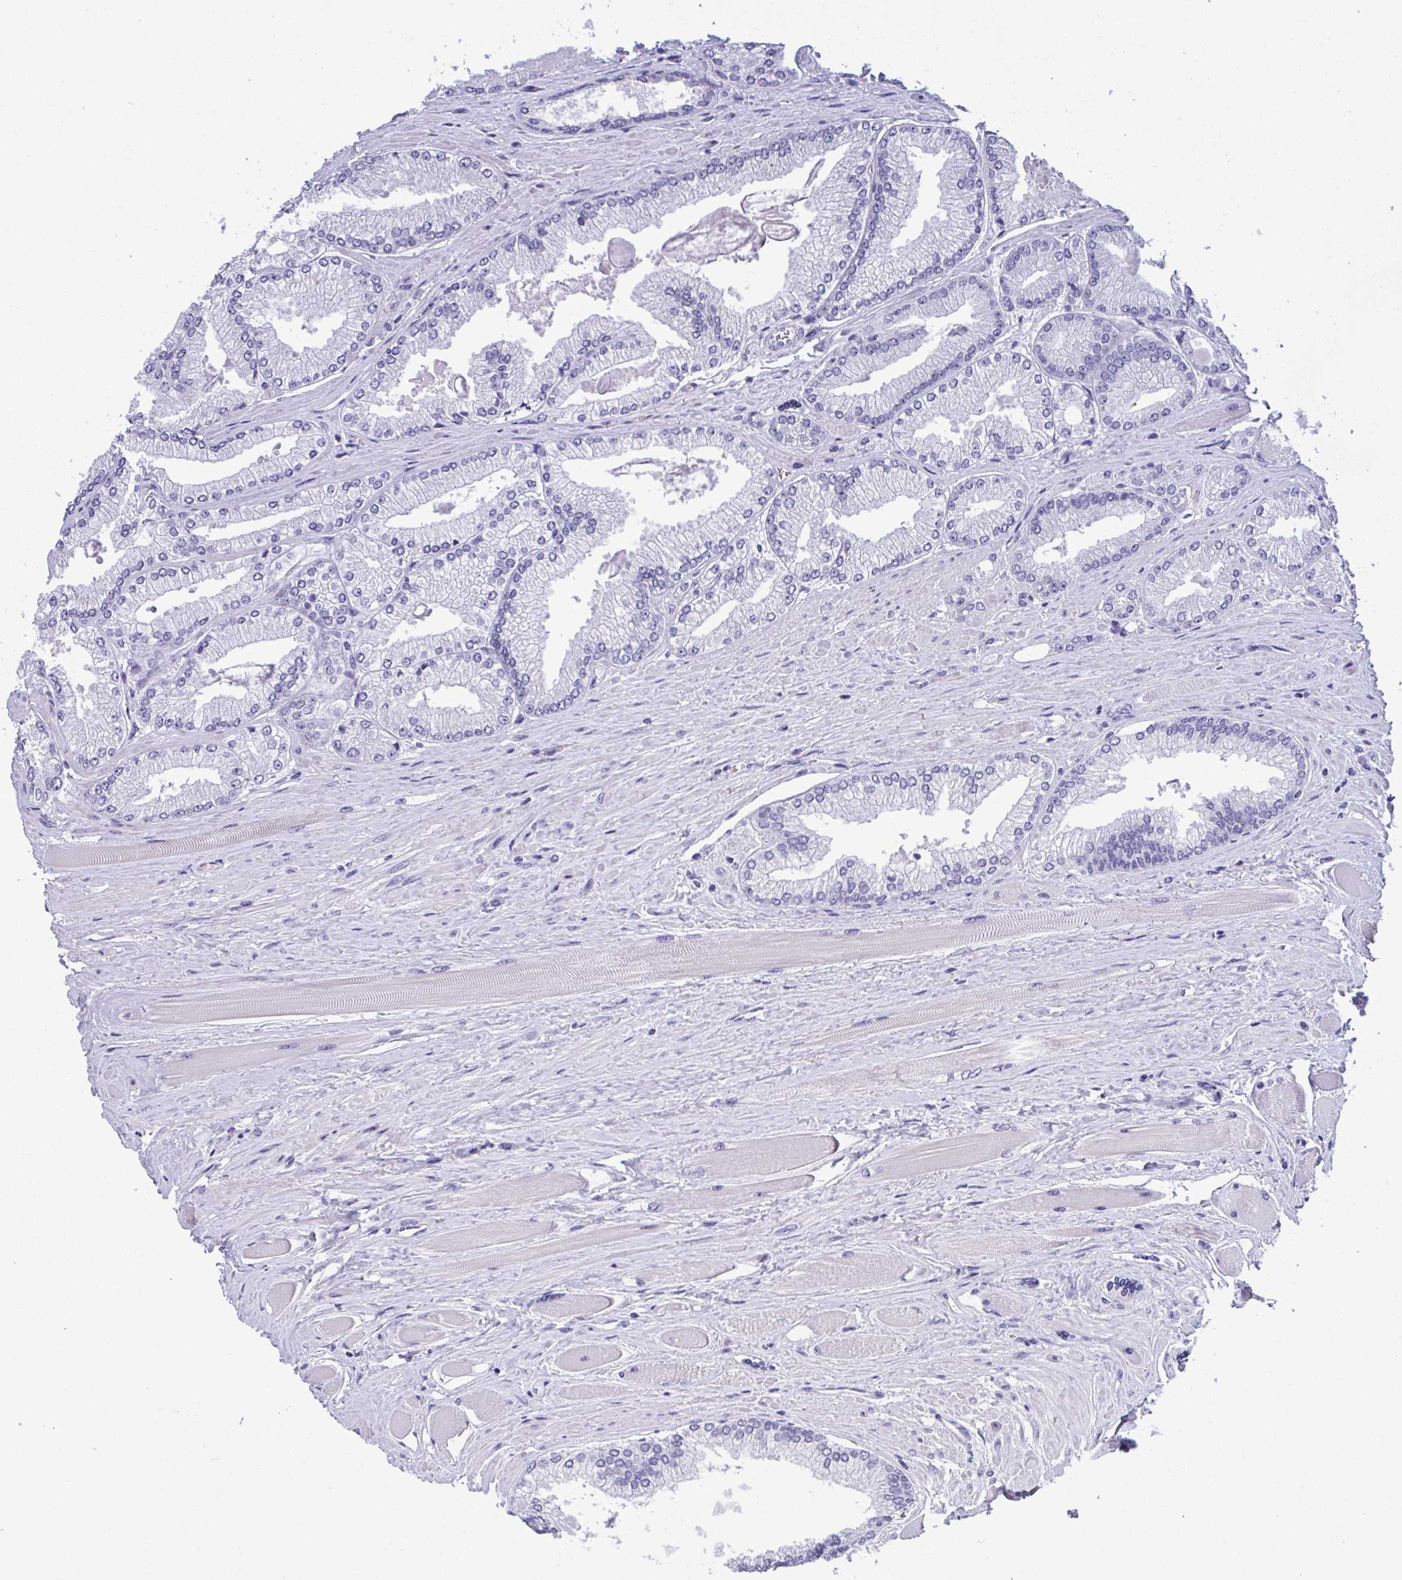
{"staining": {"intensity": "negative", "quantity": "none", "location": "none"}, "tissue": "prostate cancer", "cell_type": "Tumor cells", "image_type": "cancer", "snomed": [{"axis": "morphology", "description": "Adenocarcinoma, Low grade"}, {"axis": "topography", "description": "Prostate"}], "caption": "Histopathology image shows no significant protein staining in tumor cells of adenocarcinoma (low-grade) (prostate). Nuclei are stained in blue.", "gene": "YBX2", "patient": {"sex": "male", "age": 67}}